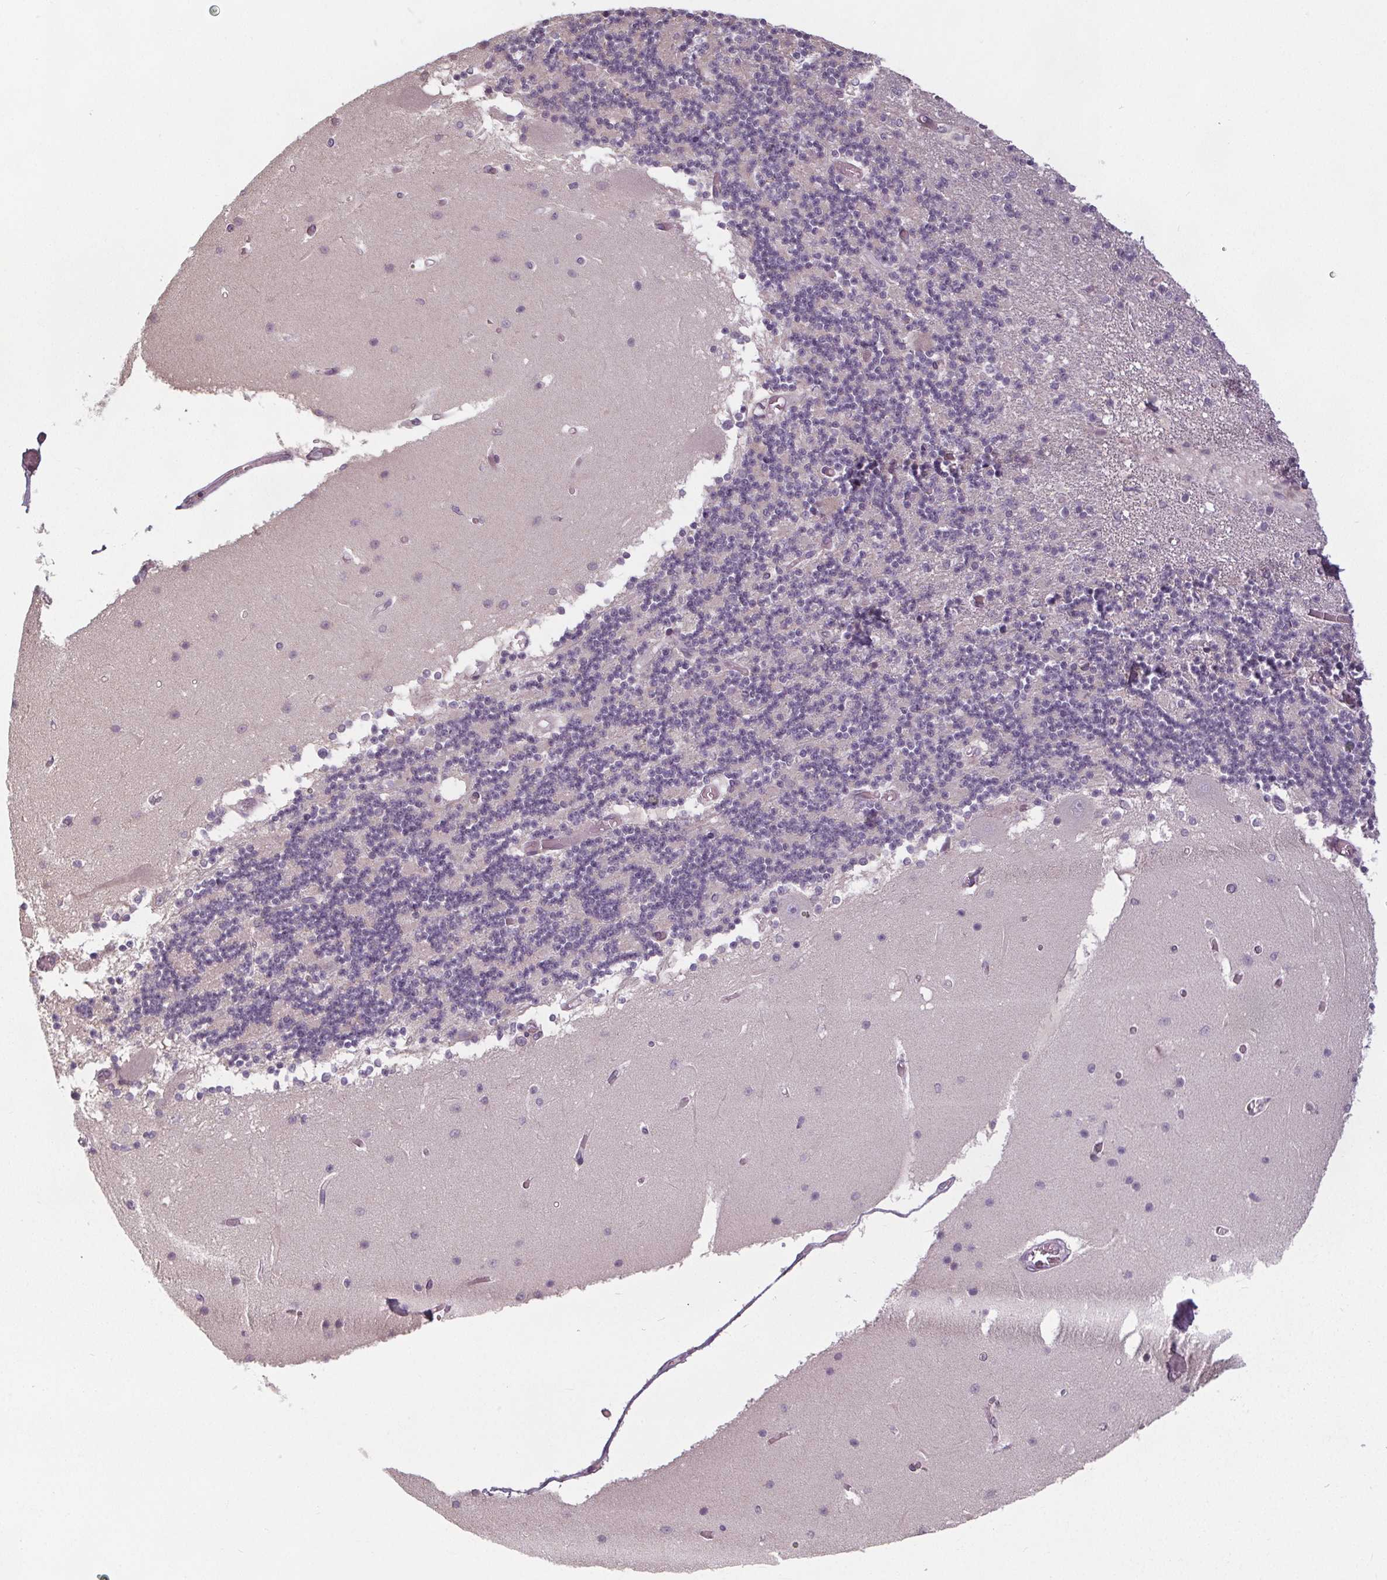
{"staining": {"intensity": "negative", "quantity": "none", "location": "none"}, "tissue": "cerebellum", "cell_type": "Cells in granular layer", "image_type": "normal", "snomed": [{"axis": "morphology", "description": "Normal tissue, NOS"}, {"axis": "topography", "description": "Cerebellum"}], "caption": "High magnification brightfield microscopy of normal cerebellum stained with DAB (brown) and counterstained with hematoxylin (blue): cells in granular layer show no significant staining. (Immunohistochemistry (ihc), brightfield microscopy, high magnification).", "gene": "SLC26A2", "patient": {"sex": "female", "age": 28}}